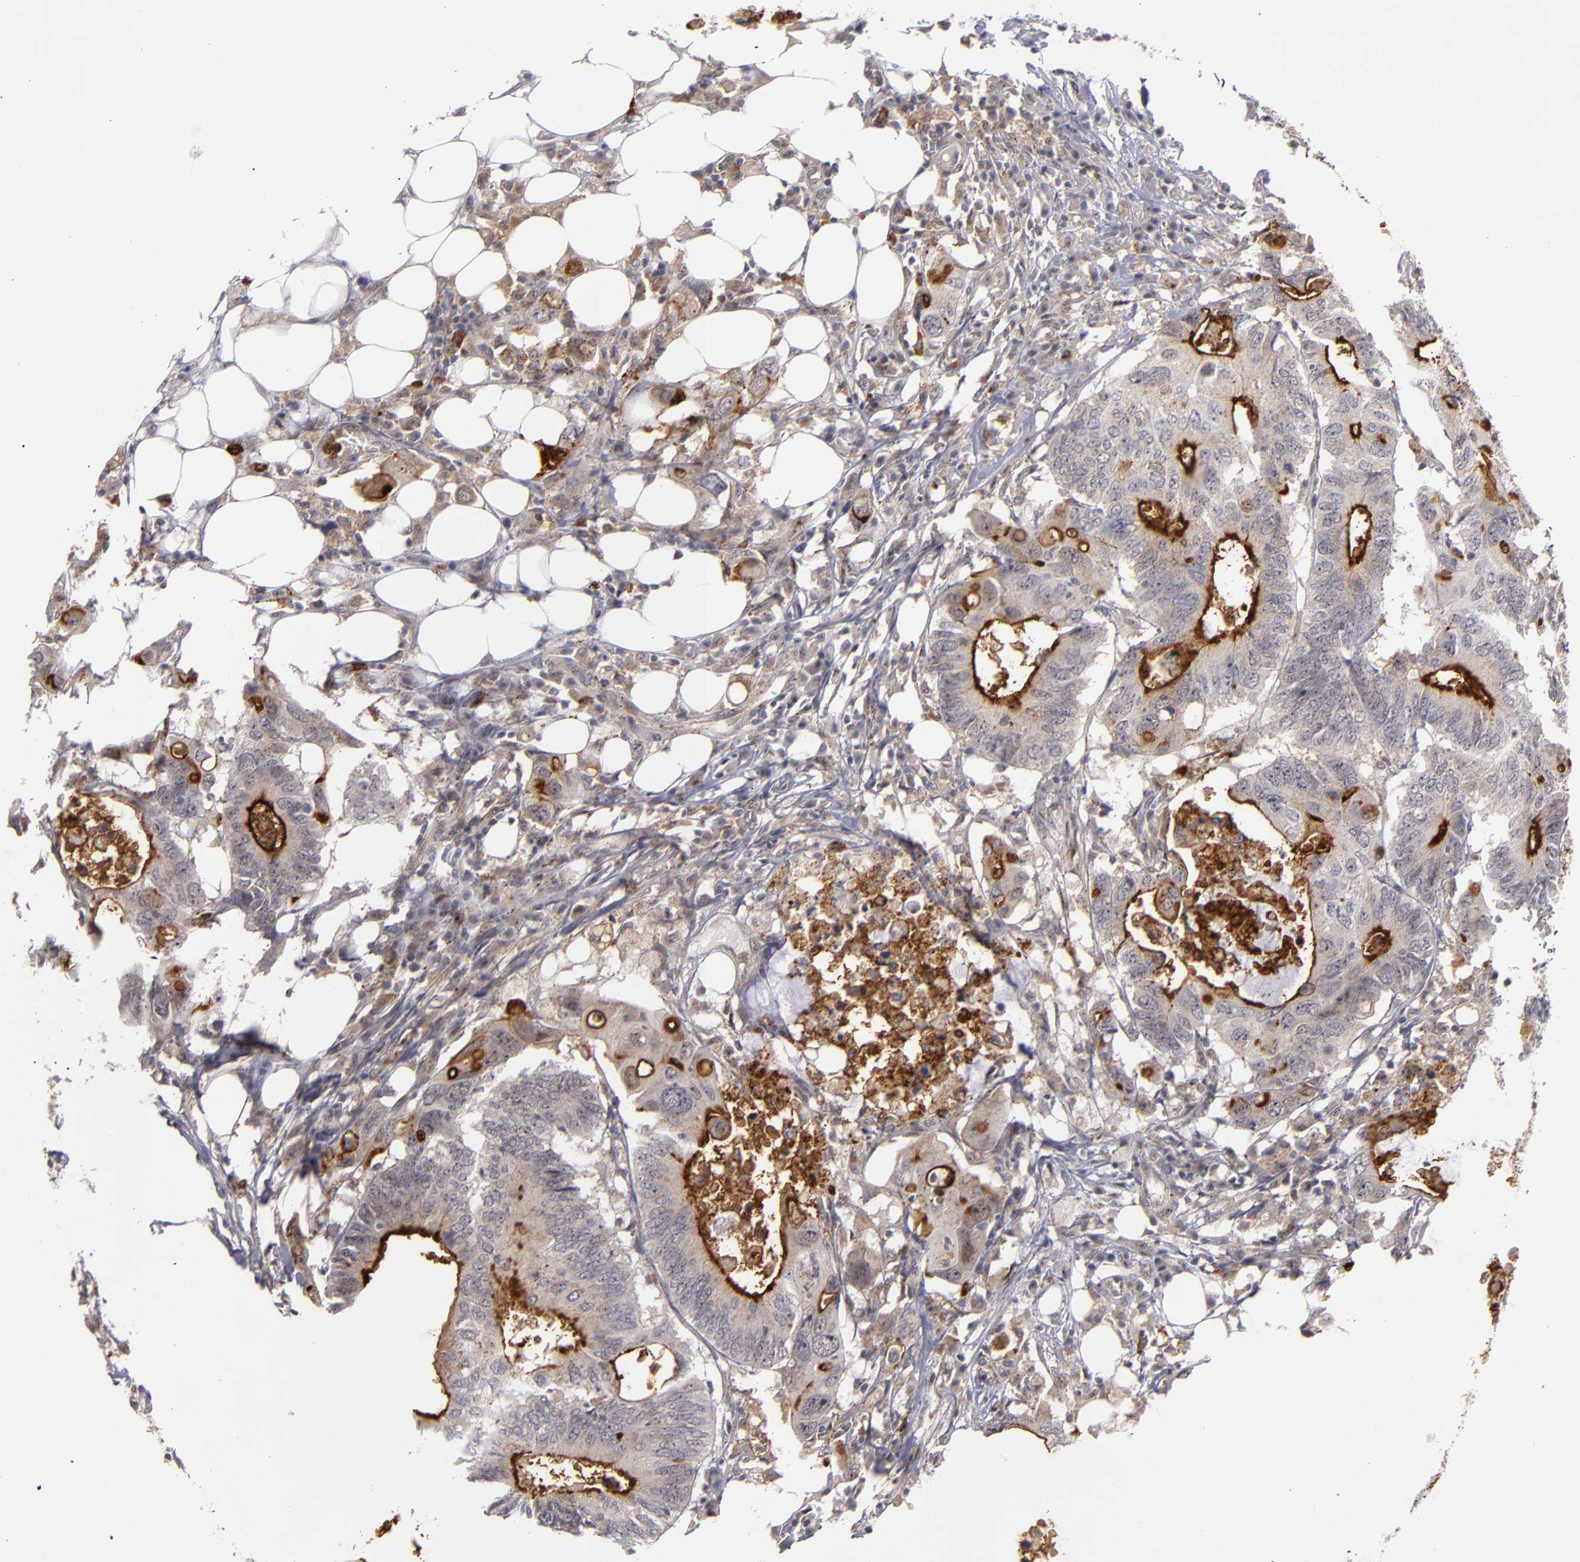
{"staining": {"intensity": "moderate", "quantity": ">75%", "location": "cytoplasmic/membranous"}, "tissue": "colorectal cancer", "cell_type": "Tumor cells", "image_type": "cancer", "snomed": [{"axis": "morphology", "description": "Adenocarcinoma, NOS"}, {"axis": "topography", "description": "Colon"}], "caption": "Immunohistochemistry (DAB (3,3'-diaminobenzidine)) staining of human adenocarcinoma (colorectal) exhibits moderate cytoplasmic/membranous protein staining in about >75% of tumor cells.", "gene": "STX3", "patient": {"sex": "male", "age": 71}}